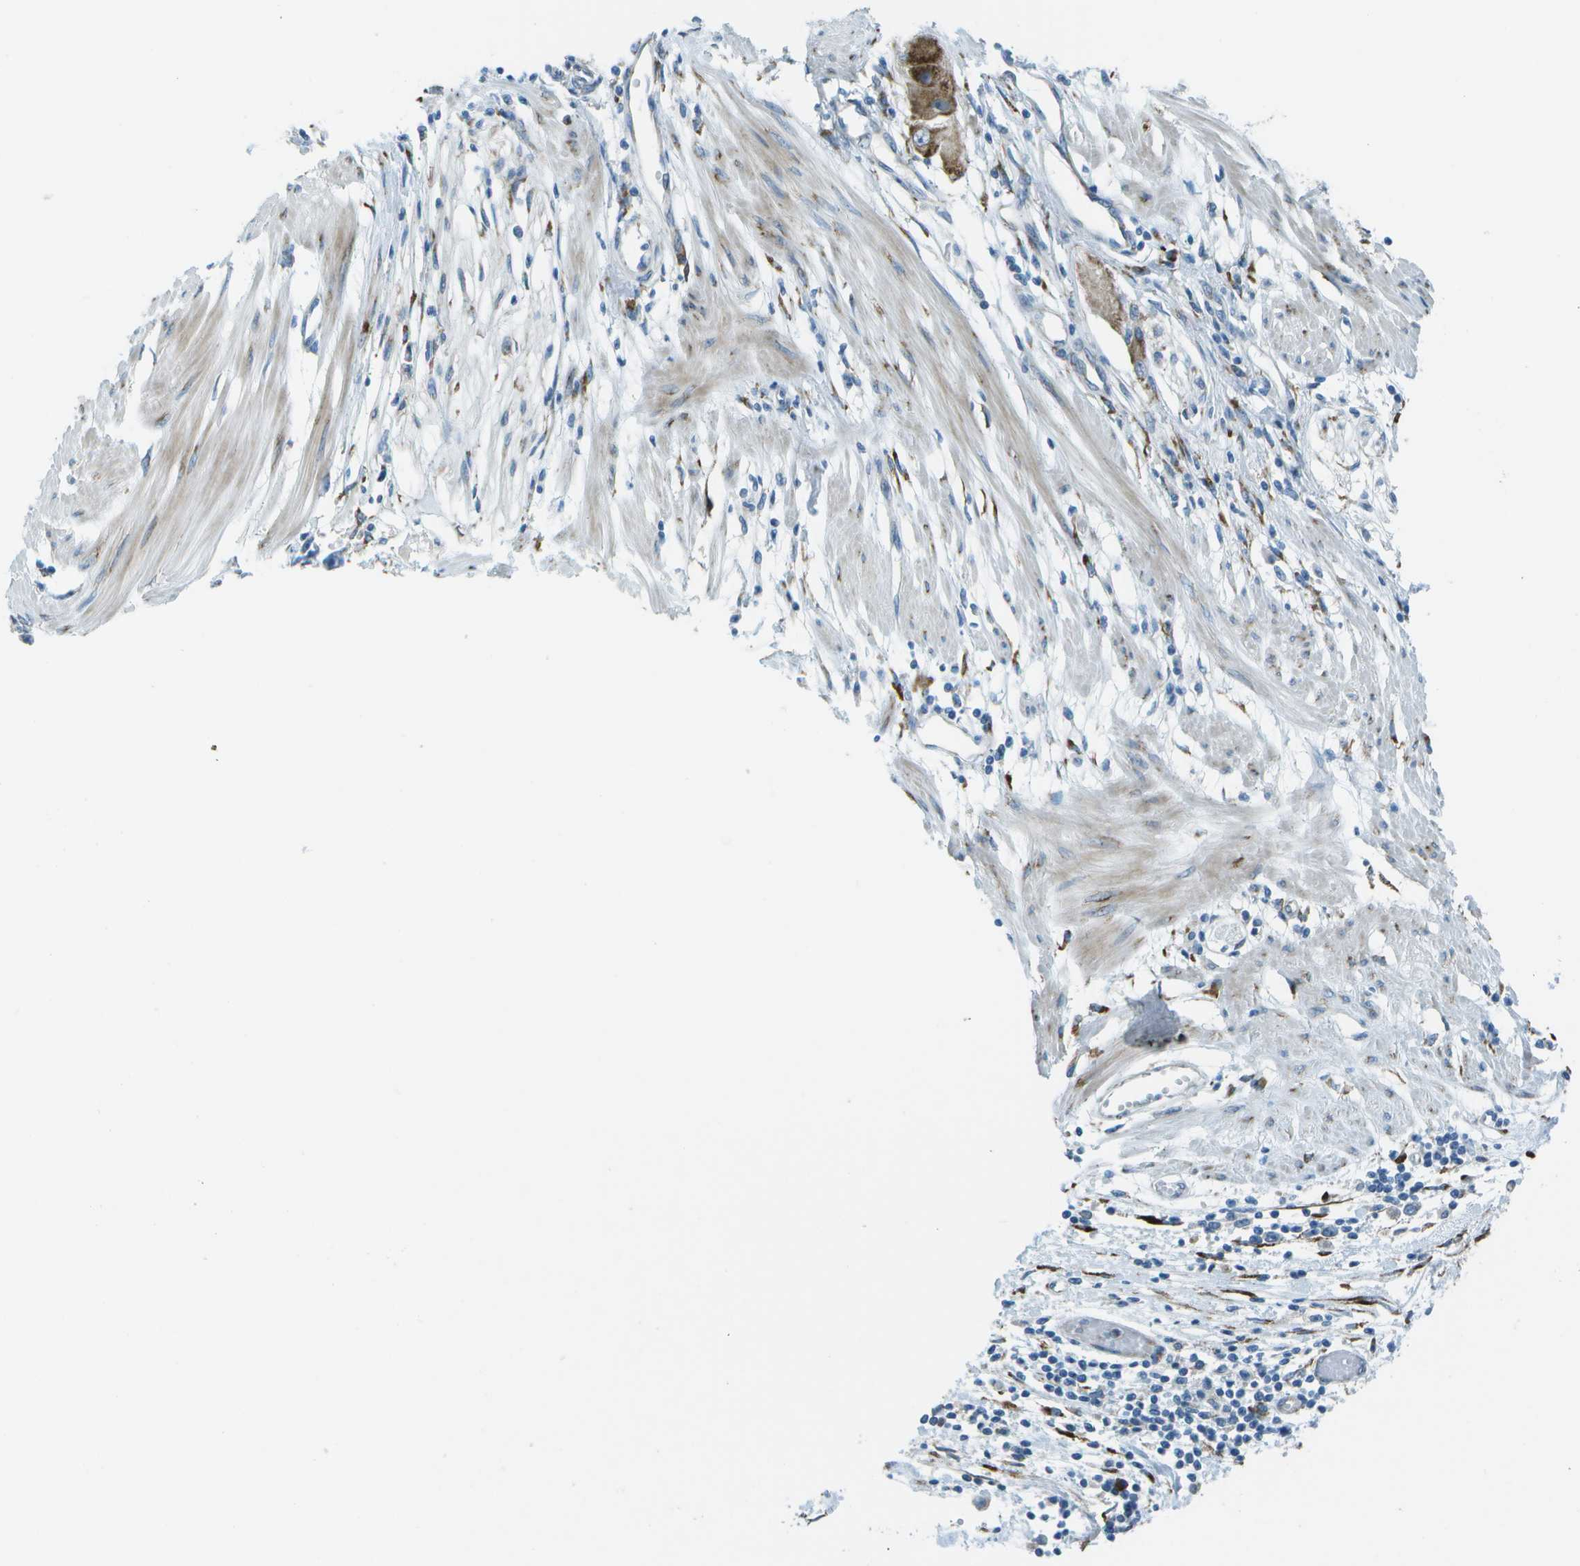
{"staining": {"intensity": "negative", "quantity": "none", "location": "none"}, "tissue": "stomach cancer", "cell_type": "Tumor cells", "image_type": "cancer", "snomed": [{"axis": "morphology", "description": "Adenocarcinoma, NOS"}, {"axis": "topography", "description": "Stomach"}], "caption": "DAB immunohistochemical staining of human stomach cancer displays no significant positivity in tumor cells. Brightfield microscopy of immunohistochemistry (IHC) stained with DAB (brown) and hematoxylin (blue), captured at high magnification.", "gene": "KCTD3", "patient": {"sex": "female", "age": 59}}